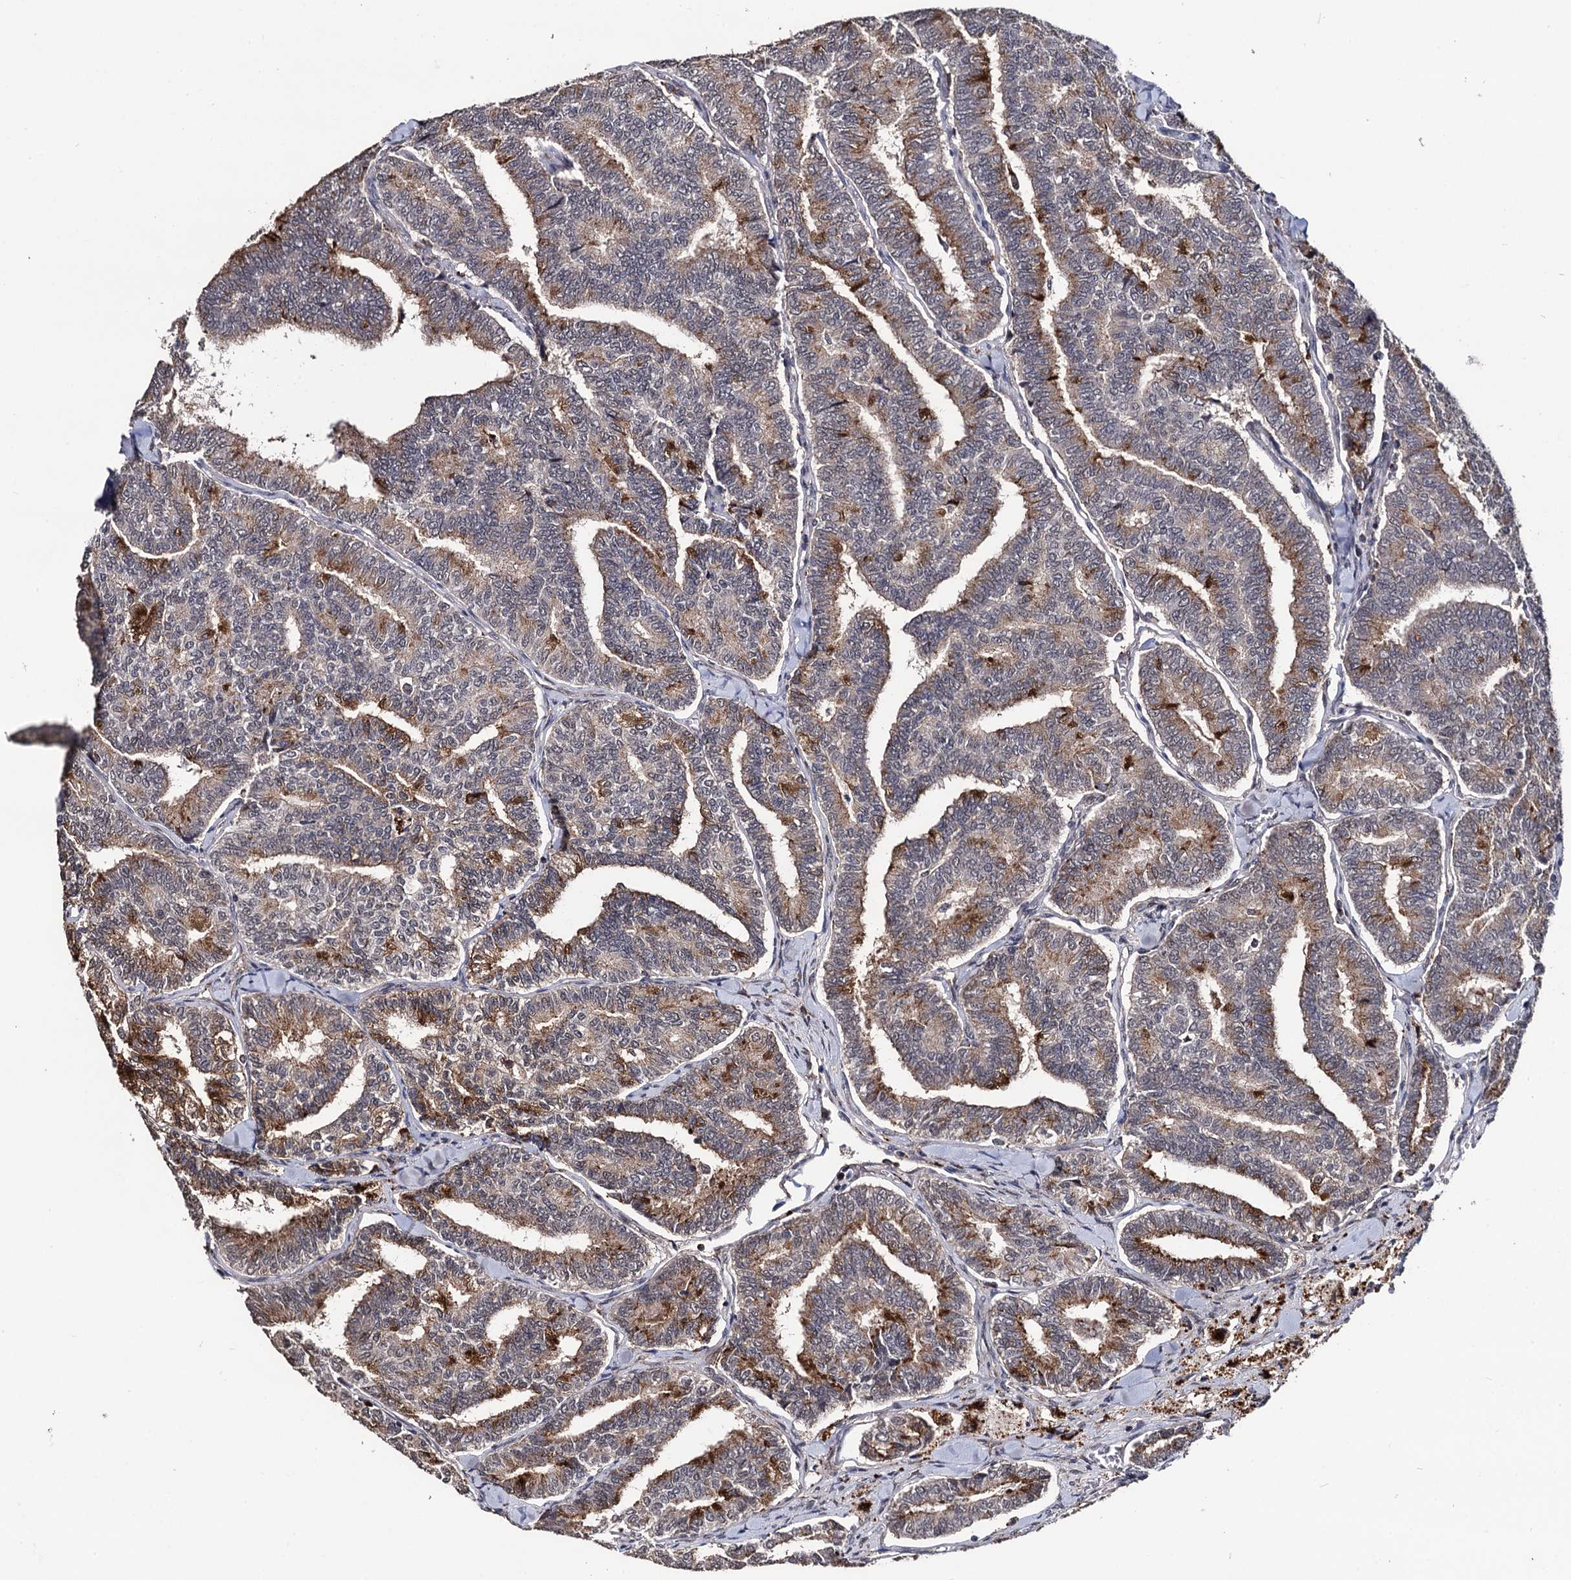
{"staining": {"intensity": "moderate", "quantity": "25%-75%", "location": "cytoplasmic/membranous"}, "tissue": "thyroid cancer", "cell_type": "Tumor cells", "image_type": "cancer", "snomed": [{"axis": "morphology", "description": "Papillary adenocarcinoma, NOS"}, {"axis": "topography", "description": "Thyroid gland"}], "caption": "Immunohistochemistry (DAB) staining of human thyroid cancer reveals moderate cytoplasmic/membranous protein staining in about 25%-75% of tumor cells.", "gene": "MICAL2", "patient": {"sex": "female", "age": 35}}